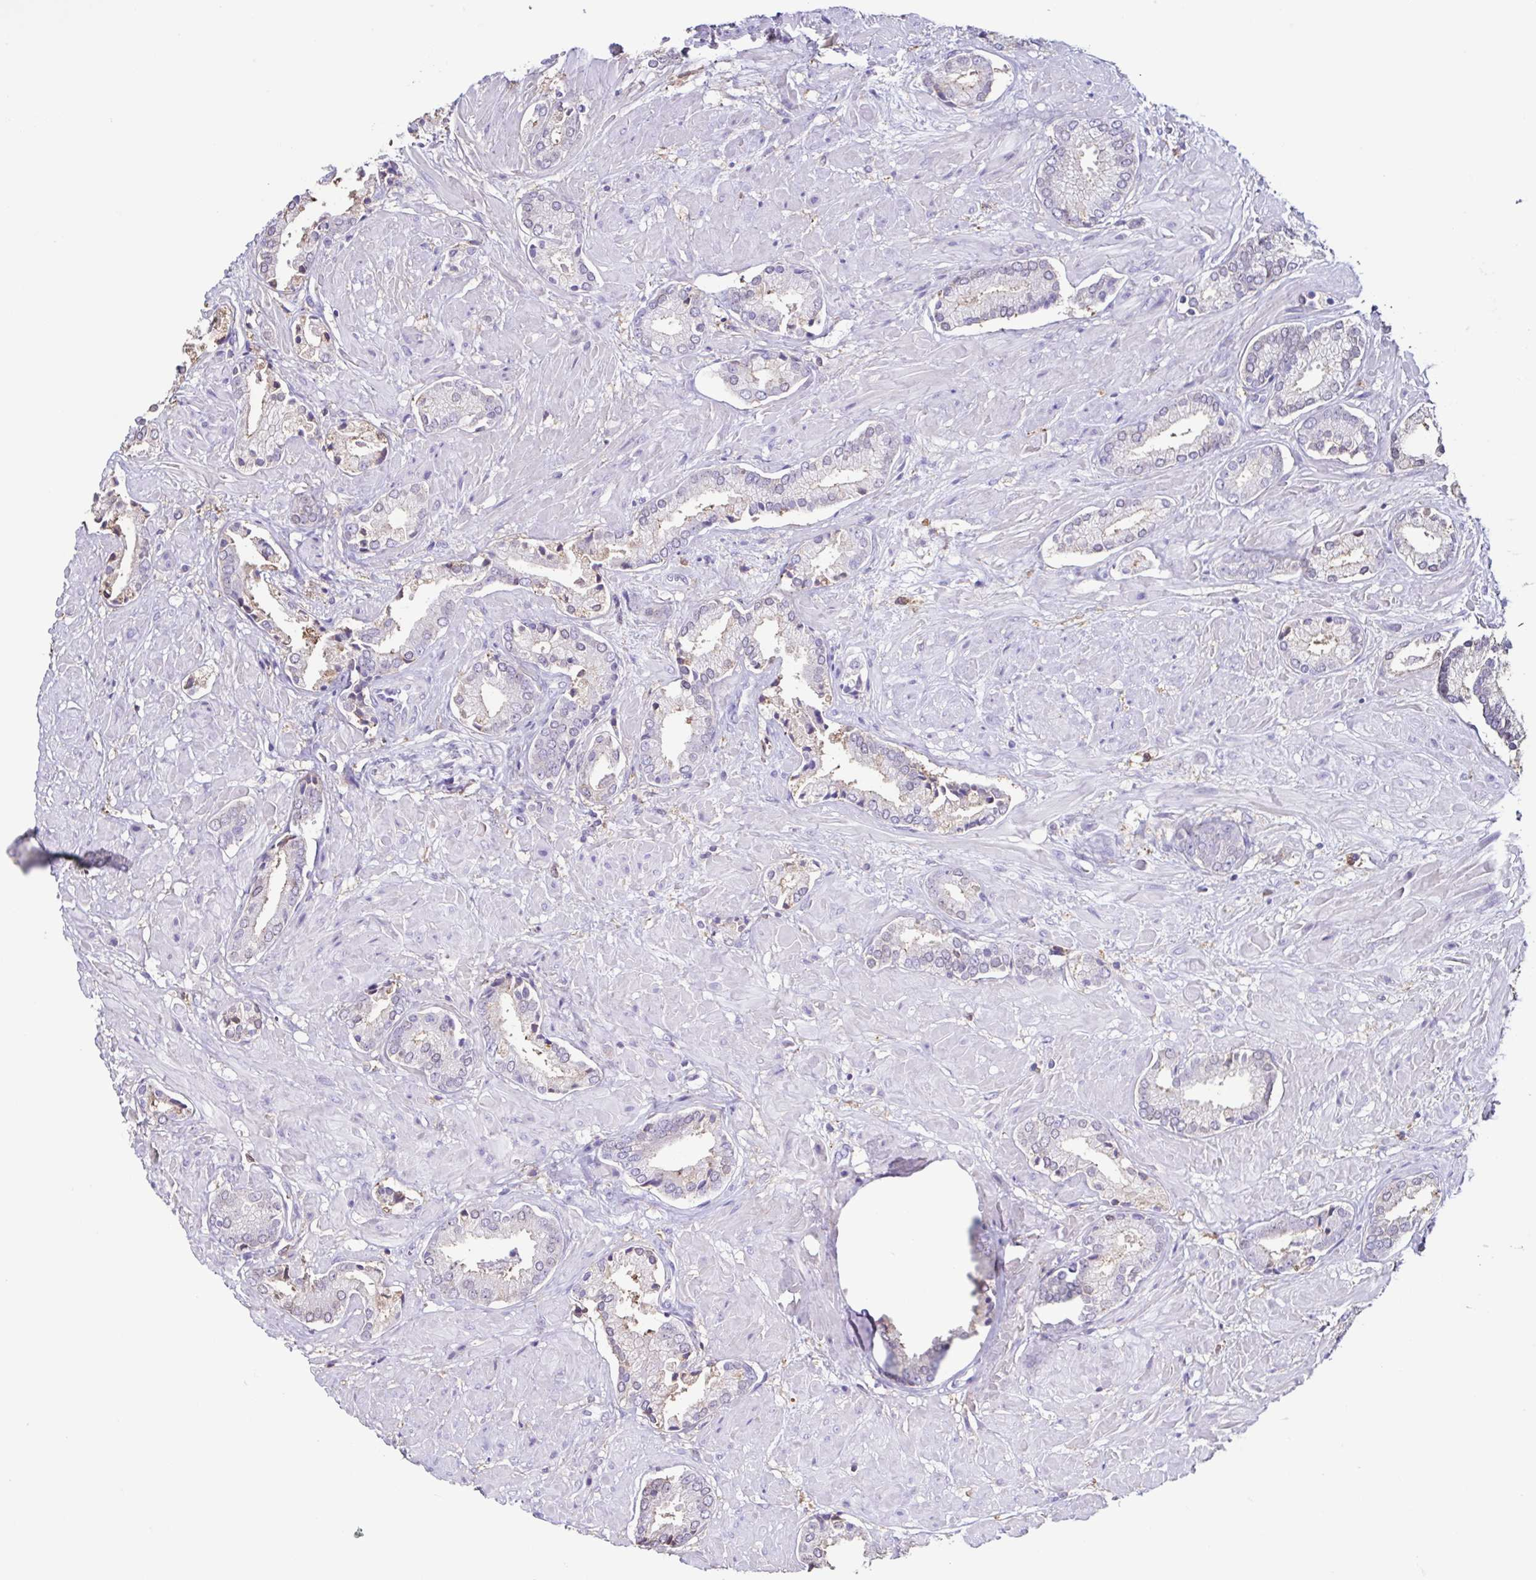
{"staining": {"intensity": "weak", "quantity": "25%-75%", "location": "cytoplasmic/membranous"}, "tissue": "prostate cancer", "cell_type": "Tumor cells", "image_type": "cancer", "snomed": [{"axis": "morphology", "description": "Adenocarcinoma, High grade"}, {"axis": "topography", "description": "Prostate"}], "caption": "Prostate high-grade adenocarcinoma stained for a protein (brown) exhibits weak cytoplasmic/membranous positive expression in approximately 25%-75% of tumor cells.", "gene": "ANXA10", "patient": {"sex": "male", "age": 56}}